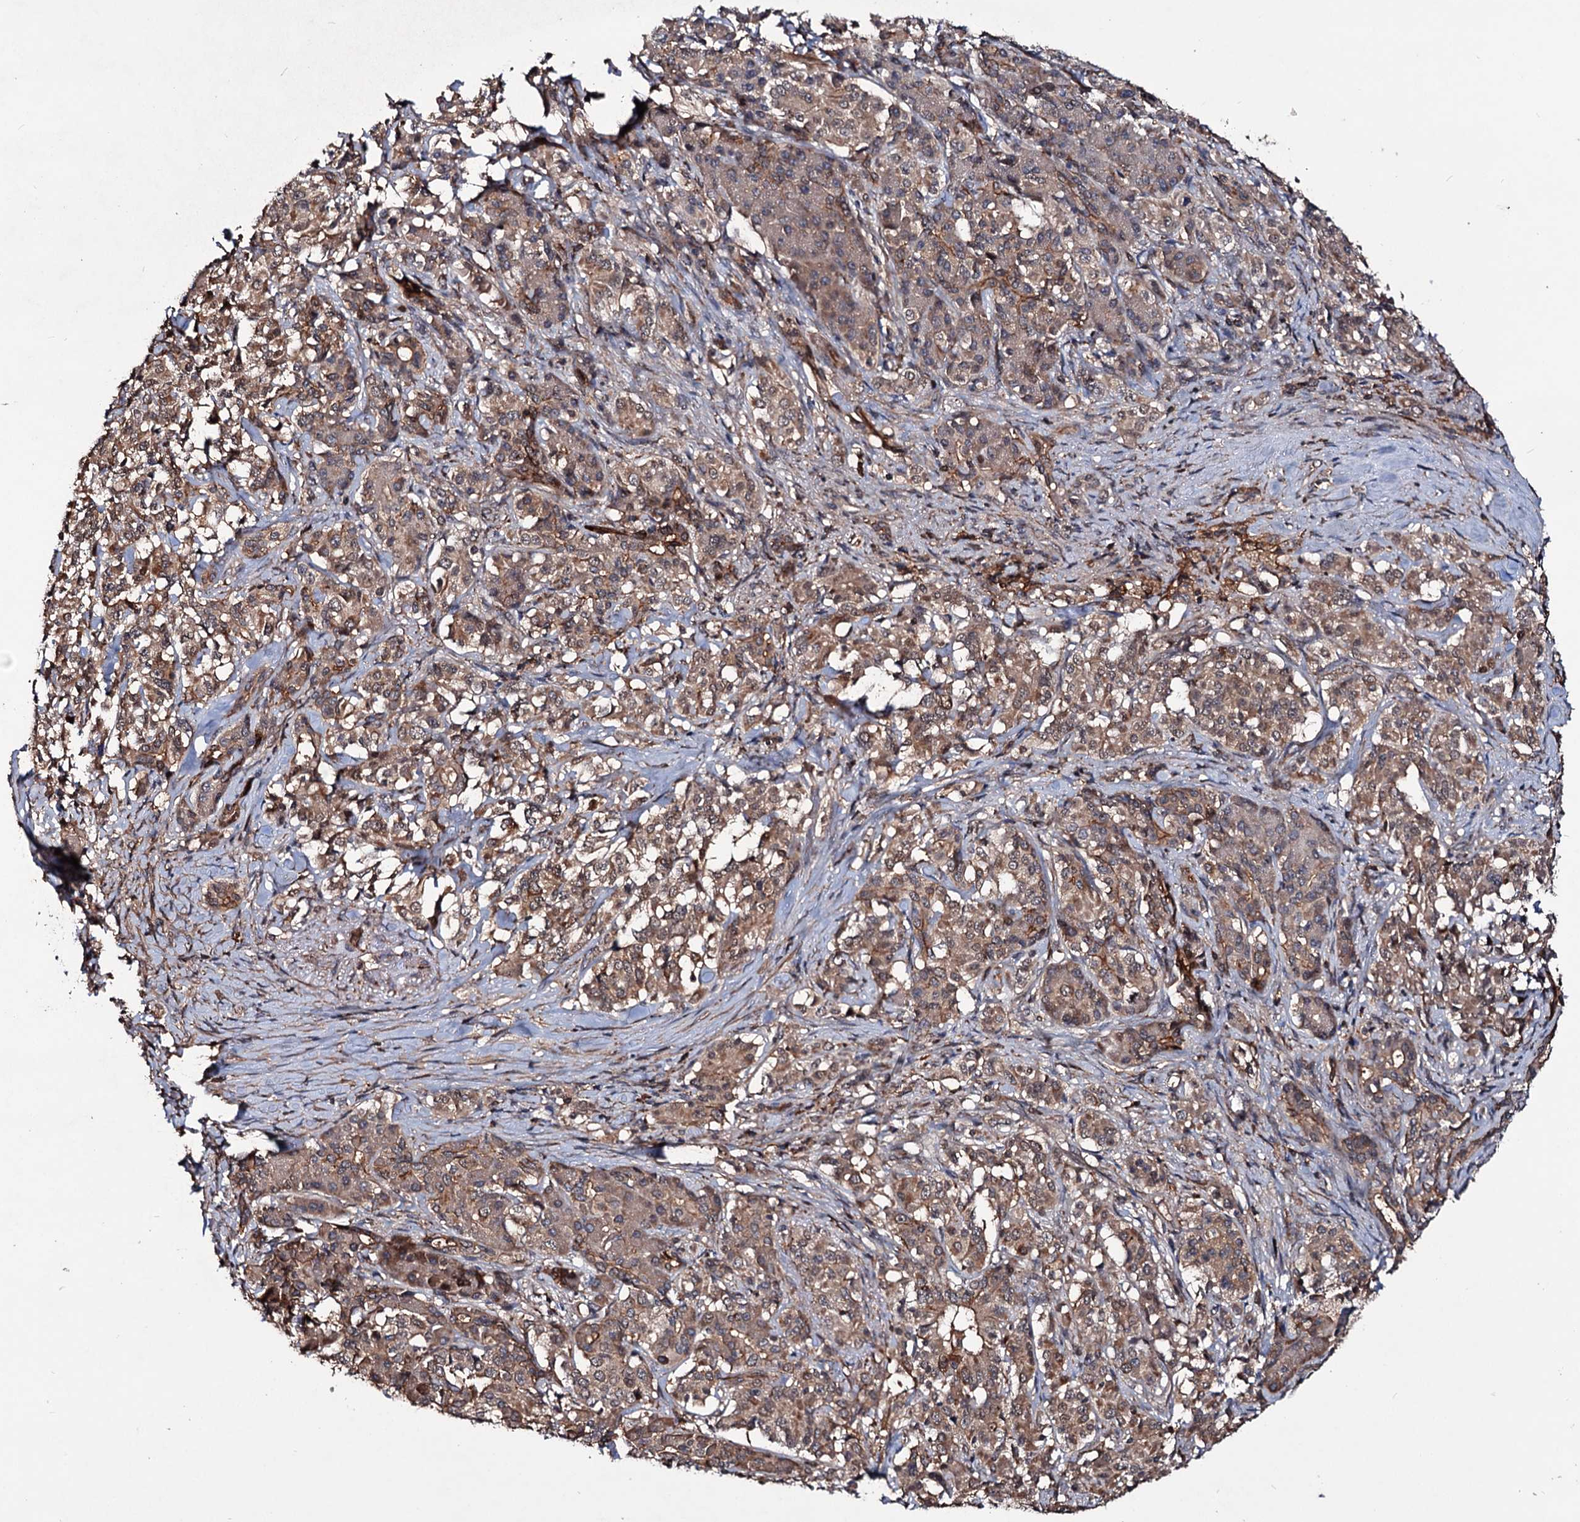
{"staining": {"intensity": "moderate", "quantity": ">75%", "location": "cytoplasmic/membranous,nuclear"}, "tissue": "pancreatic cancer", "cell_type": "Tumor cells", "image_type": "cancer", "snomed": [{"axis": "morphology", "description": "Adenocarcinoma, NOS"}, {"axis": "topography", "description": "Pancreas"}], "caption": "An immunohistochemistry (IHC) photomicrograph of neoplastic tissue is shown. Protein staining in brown shows moderate cytoplasmic/membranous and nuclear positivity in adenocarcinoma (pancreatic) within tumor cells.", "gene": "GRIP1", "patient": {"sex": "female", "age": 74}}